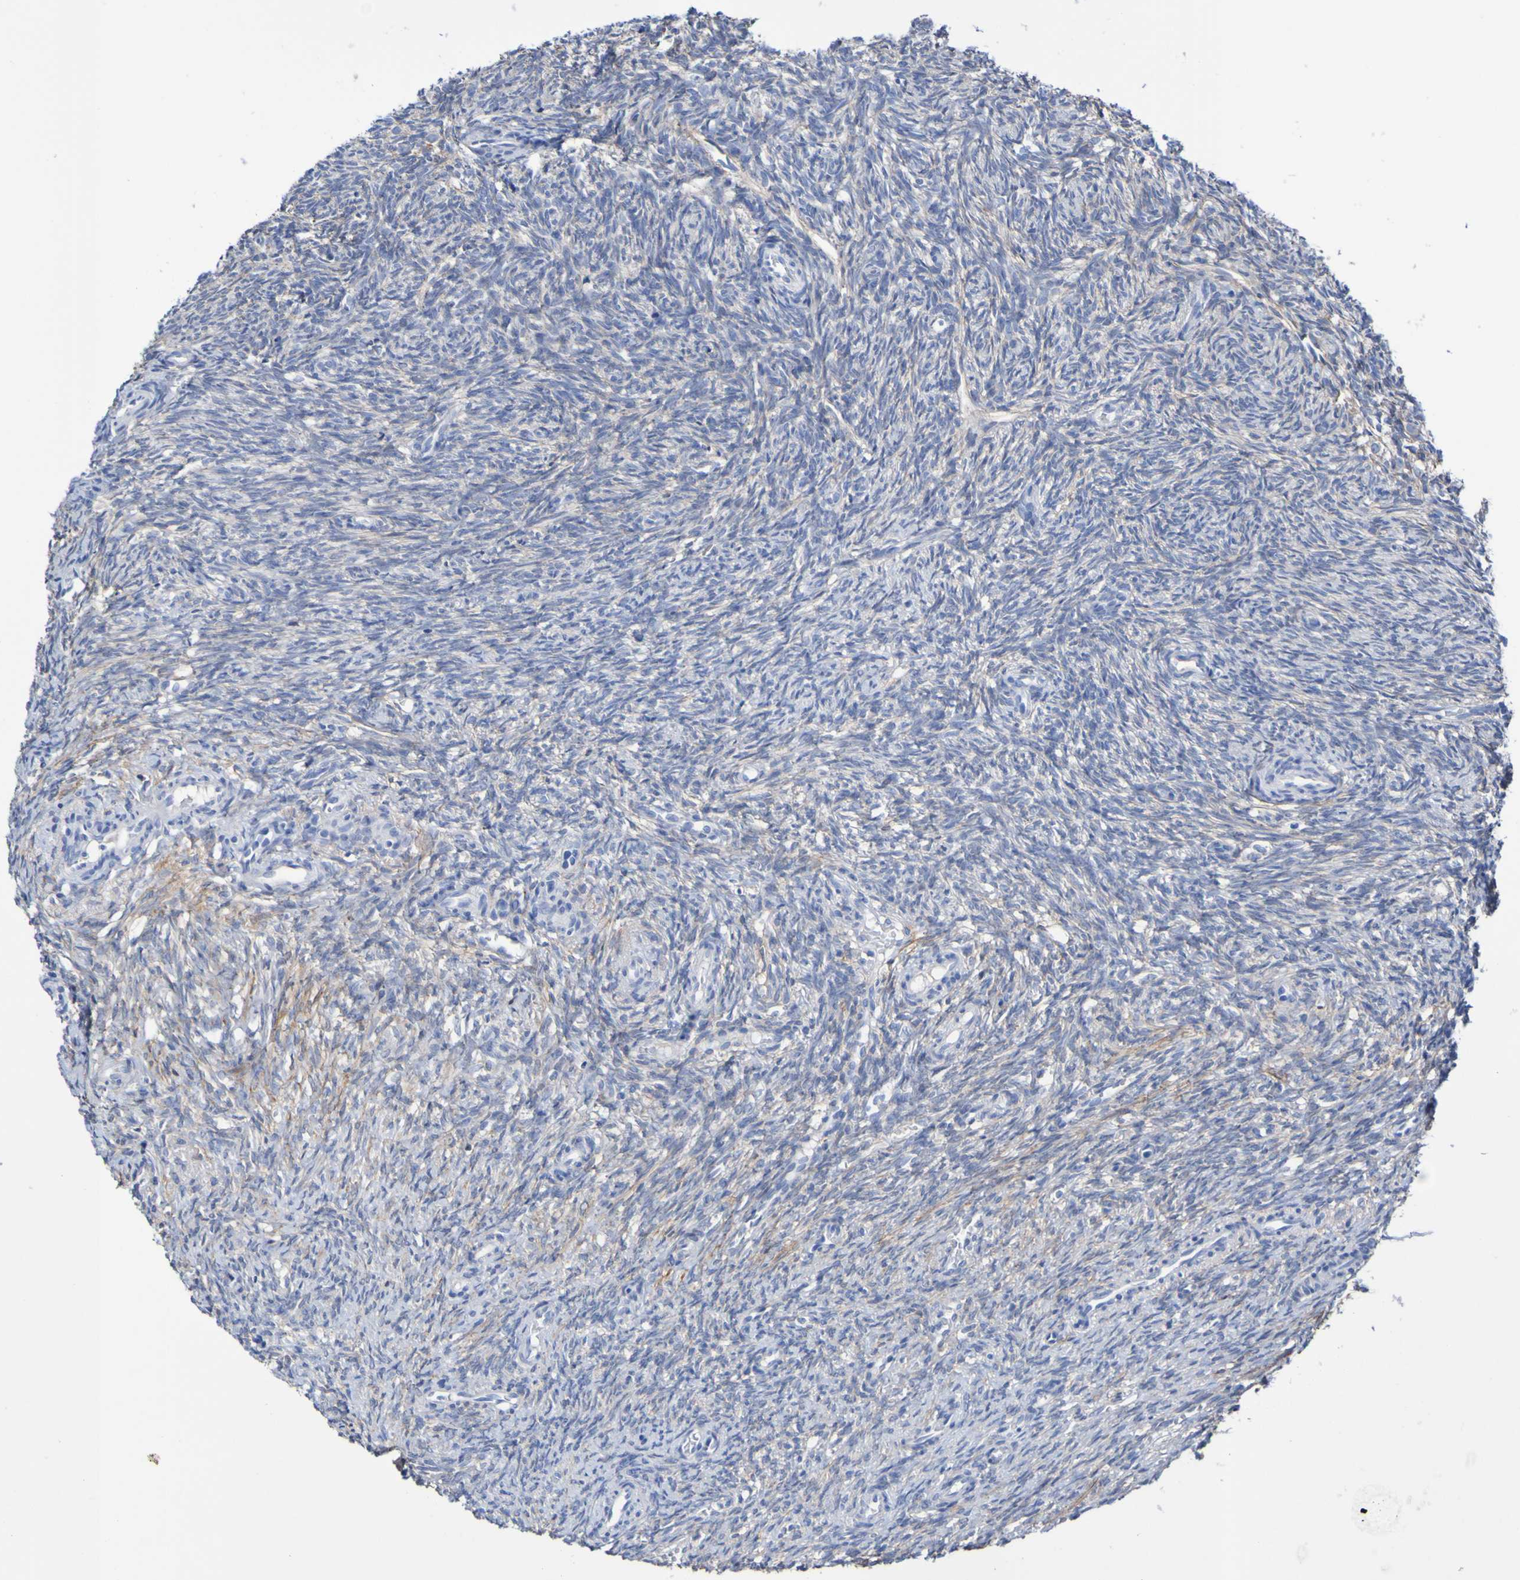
{"staining": {"intensity": "moderate", "quantity": "25%-75%", "location": "cytoplasmic/membranous"}, "tissue": "ovary", "cell_type": "Ovarian stroma cells", "image_type": "normal", "snomed": [{"axis": "morphology", "description": "Normal tissue, NOS"}, {"axis": "topography", "description": "Ovary"}], "caption": "Immunohistochemical staining of benign ovary demonstrates medium levels of moderate cytoplasmic/membranous staining in about 25%-75% of ovarian stroma cells. (DAB (3,3'-diaminobenzidine) IHC, brown staining for protein, blue staining for nuclei).", "gene": "SGCB", "patient": {"sex": "female", "age": 41}}